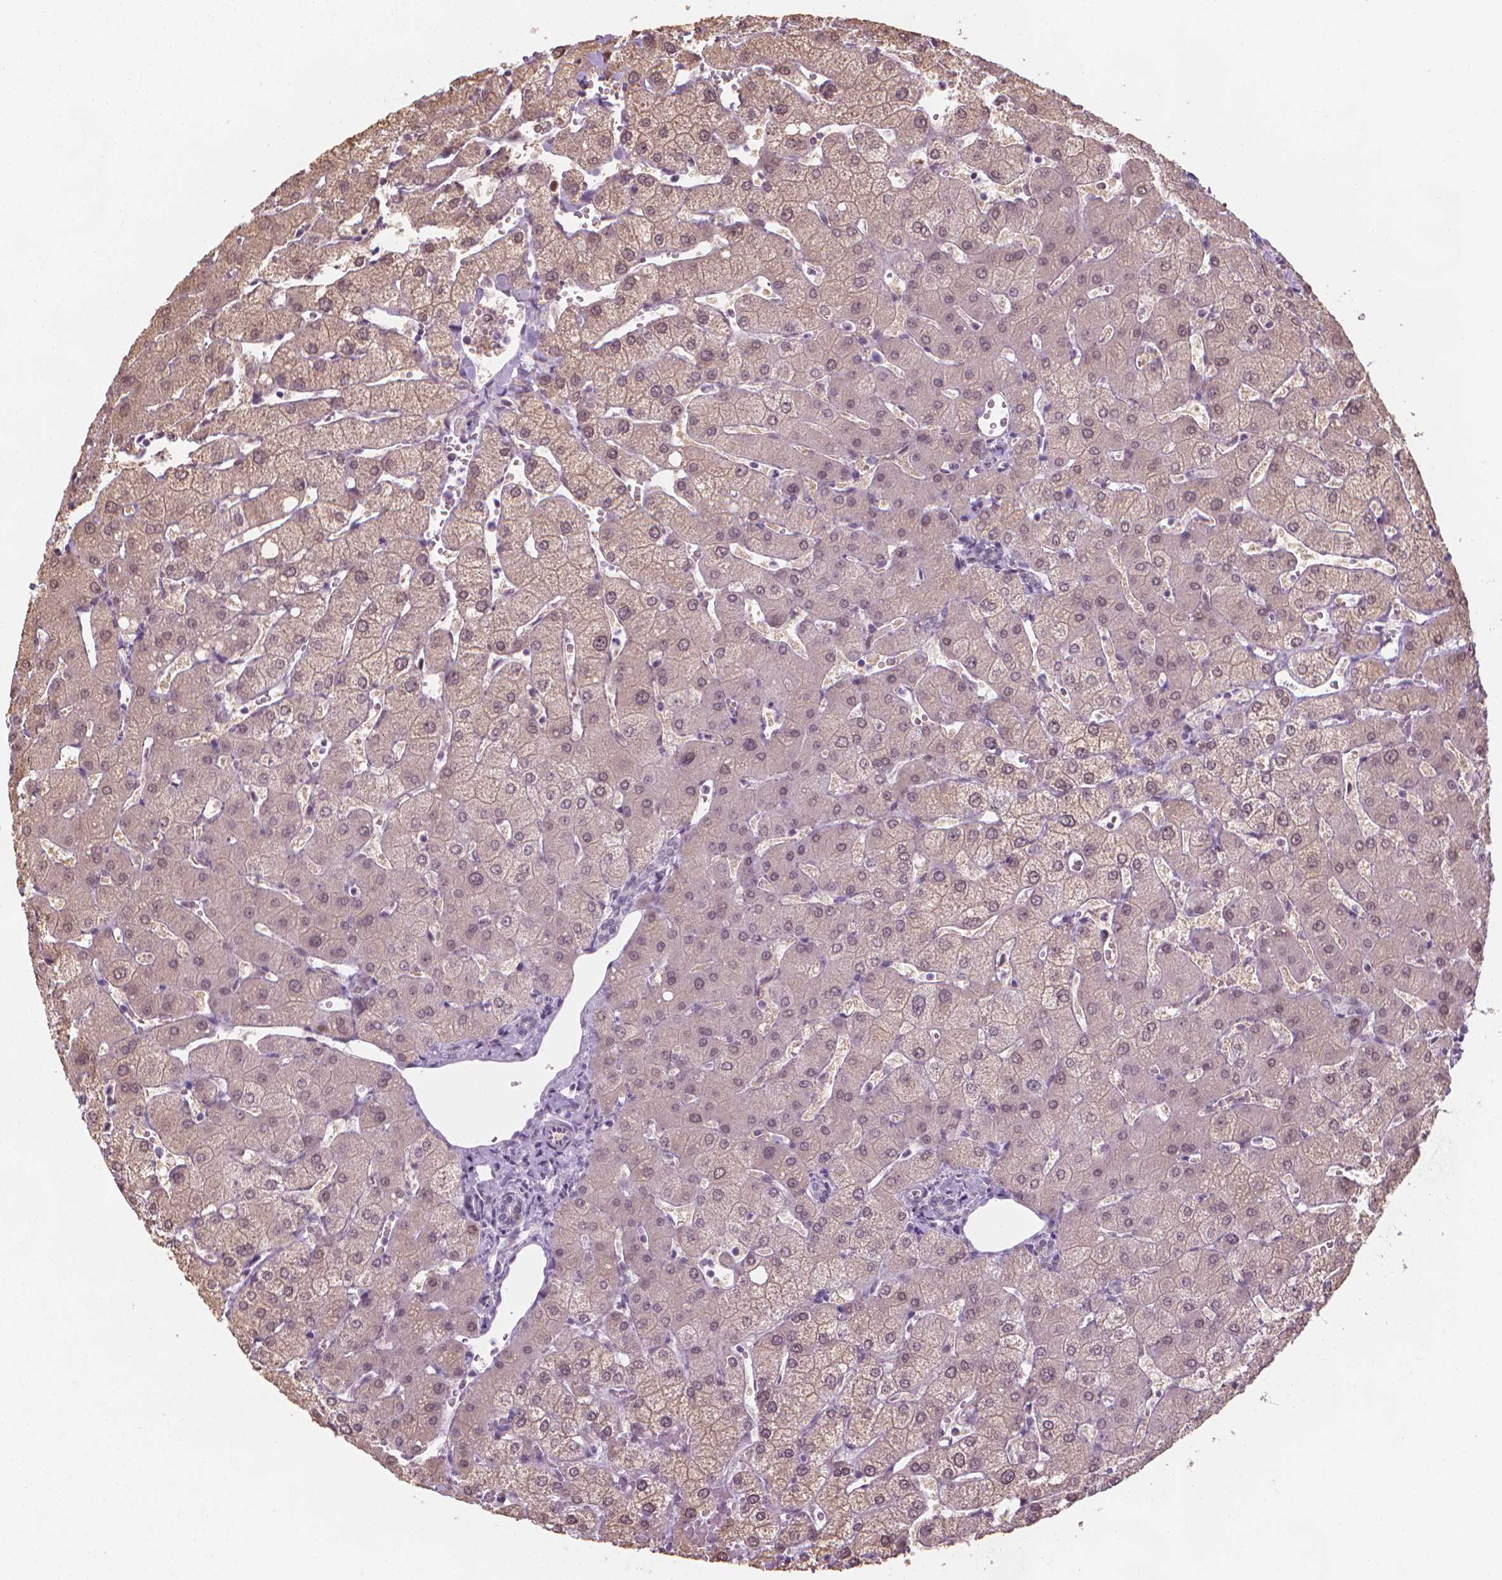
{"staining": {"intensity": "negative", "quantity": "none", "location": "none"}, "tissue": "liver", "cell_type": "Cholangiocytes", "image_type": "normal", "snomed": [{"axis": "morphology", "description": "Normal tissue, NOS"}, {"axis": "topography", "description": "Liver"}], "caption": "This is a micrograph of IHC staining of unremarkable liver, which shows no staining in cholangiocytes.", "gene": "CDKN1C", "patient": {"sex": "female", "age": 54}}